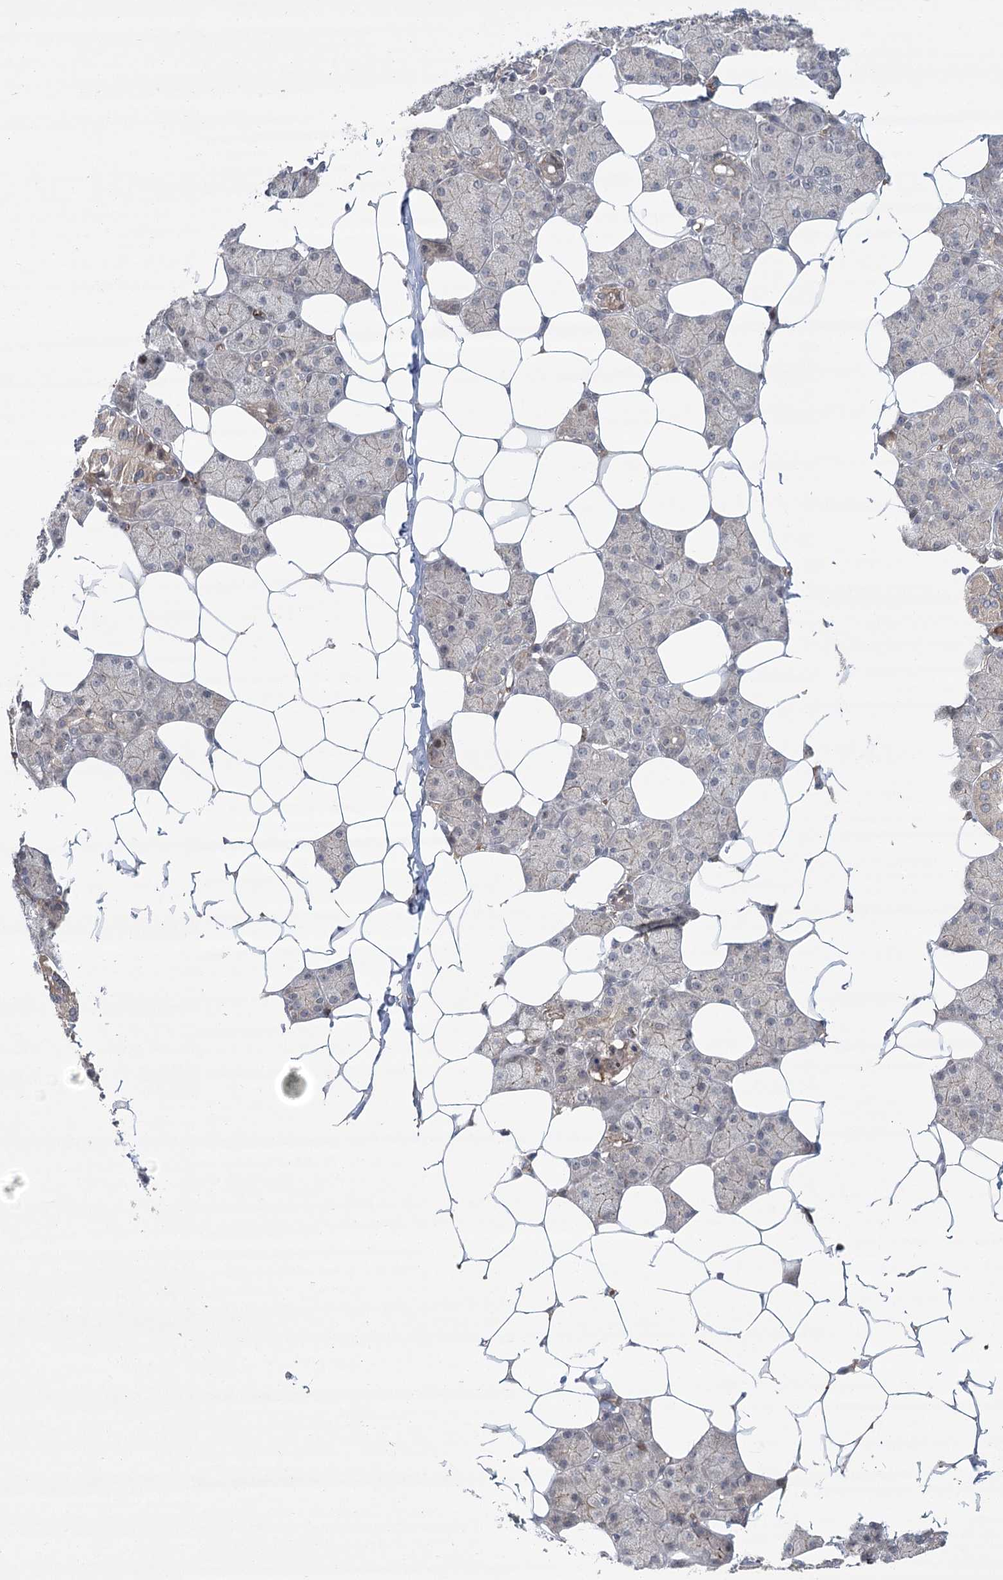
{"staining": {"intensity": "moderate", "quantity": "<25%", "location": "cytoplasmic/membranous,nuclear"}, "tissue": "salivary gland", "cell_type": "Glandular cells", "image_type": "normal", "snomed": [{"axis": "morphology", "description": "Normal tissue, NOS"}, {"axis": "topography", "description": "Salivary gland"}], "caption": "Immunohistochemistry (IHC) staining of unremarkable salivary gland, which demonstrates low levels of moderate cytoplasmic/membranous,nuclear positivity in approximately <25% of glandular cells indicating moderate cytoplasmic/membranous,nuclear protein positivity. The staining was performed using DAB (brown) for protein detection and nuclei were counterstained in hematoxylin (blue).", "gene": "NSMCE4A", "patient": {"sex": "female", "age": 33}}